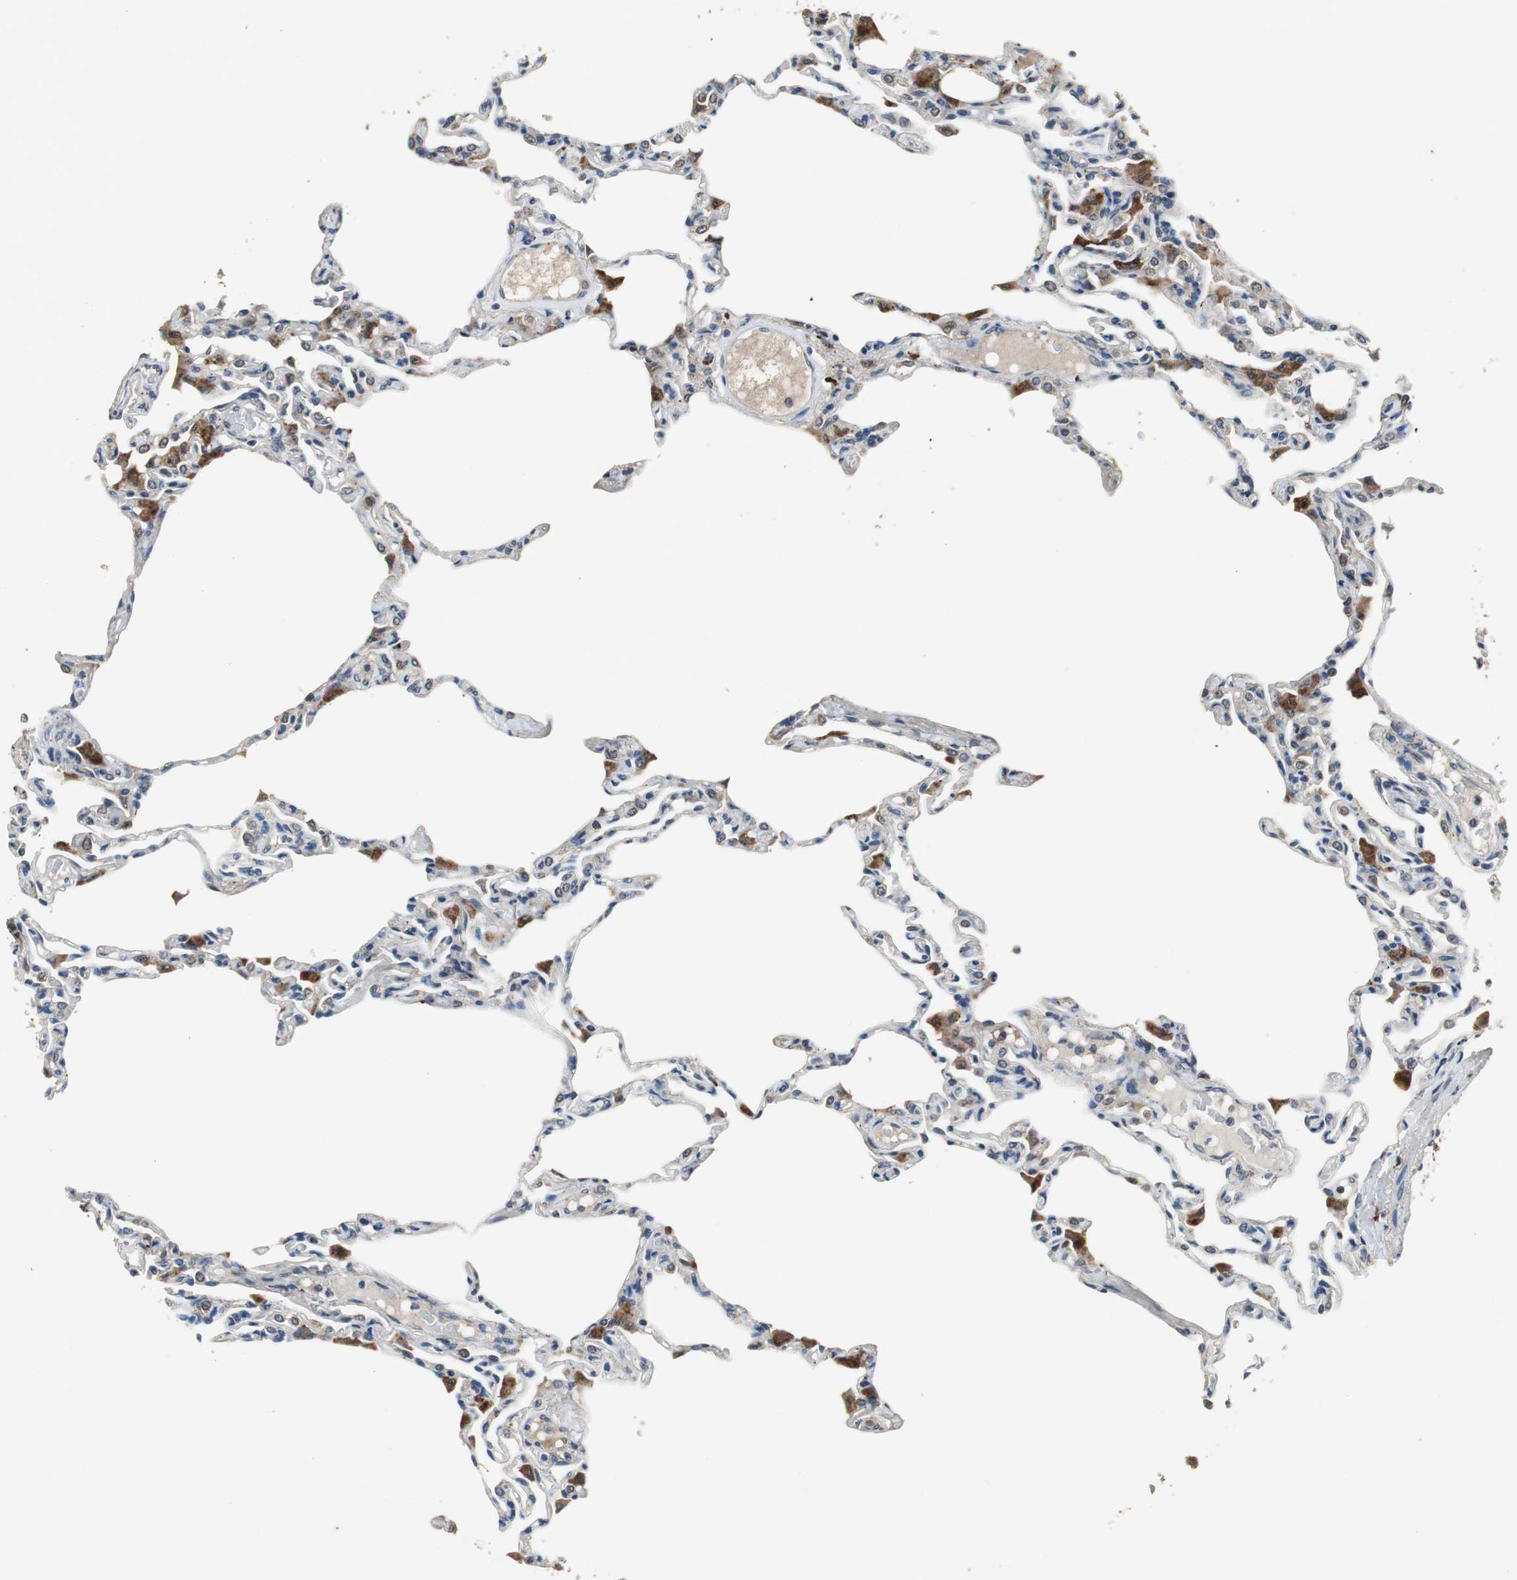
{"staining": {"intensity": "negative", "quantity": "none", "location": "none"}, "tissue": "lung", "cell_type": "Alveolar cells", "image_type": "normal", "snomed": [{"axis": "morphology", "description": "Normal tissue, NOS"}, {"axis": "topography", "description": "Lung"}], "caption": "DAB immunohistochemical staining of unremarkable human lung shows no significant staining in alveolar cells. (Brightfield microscopy of DAB IHC at high magnification).", "gene": "PI4KB", "patient": {"sex": "female", "age": 49}}